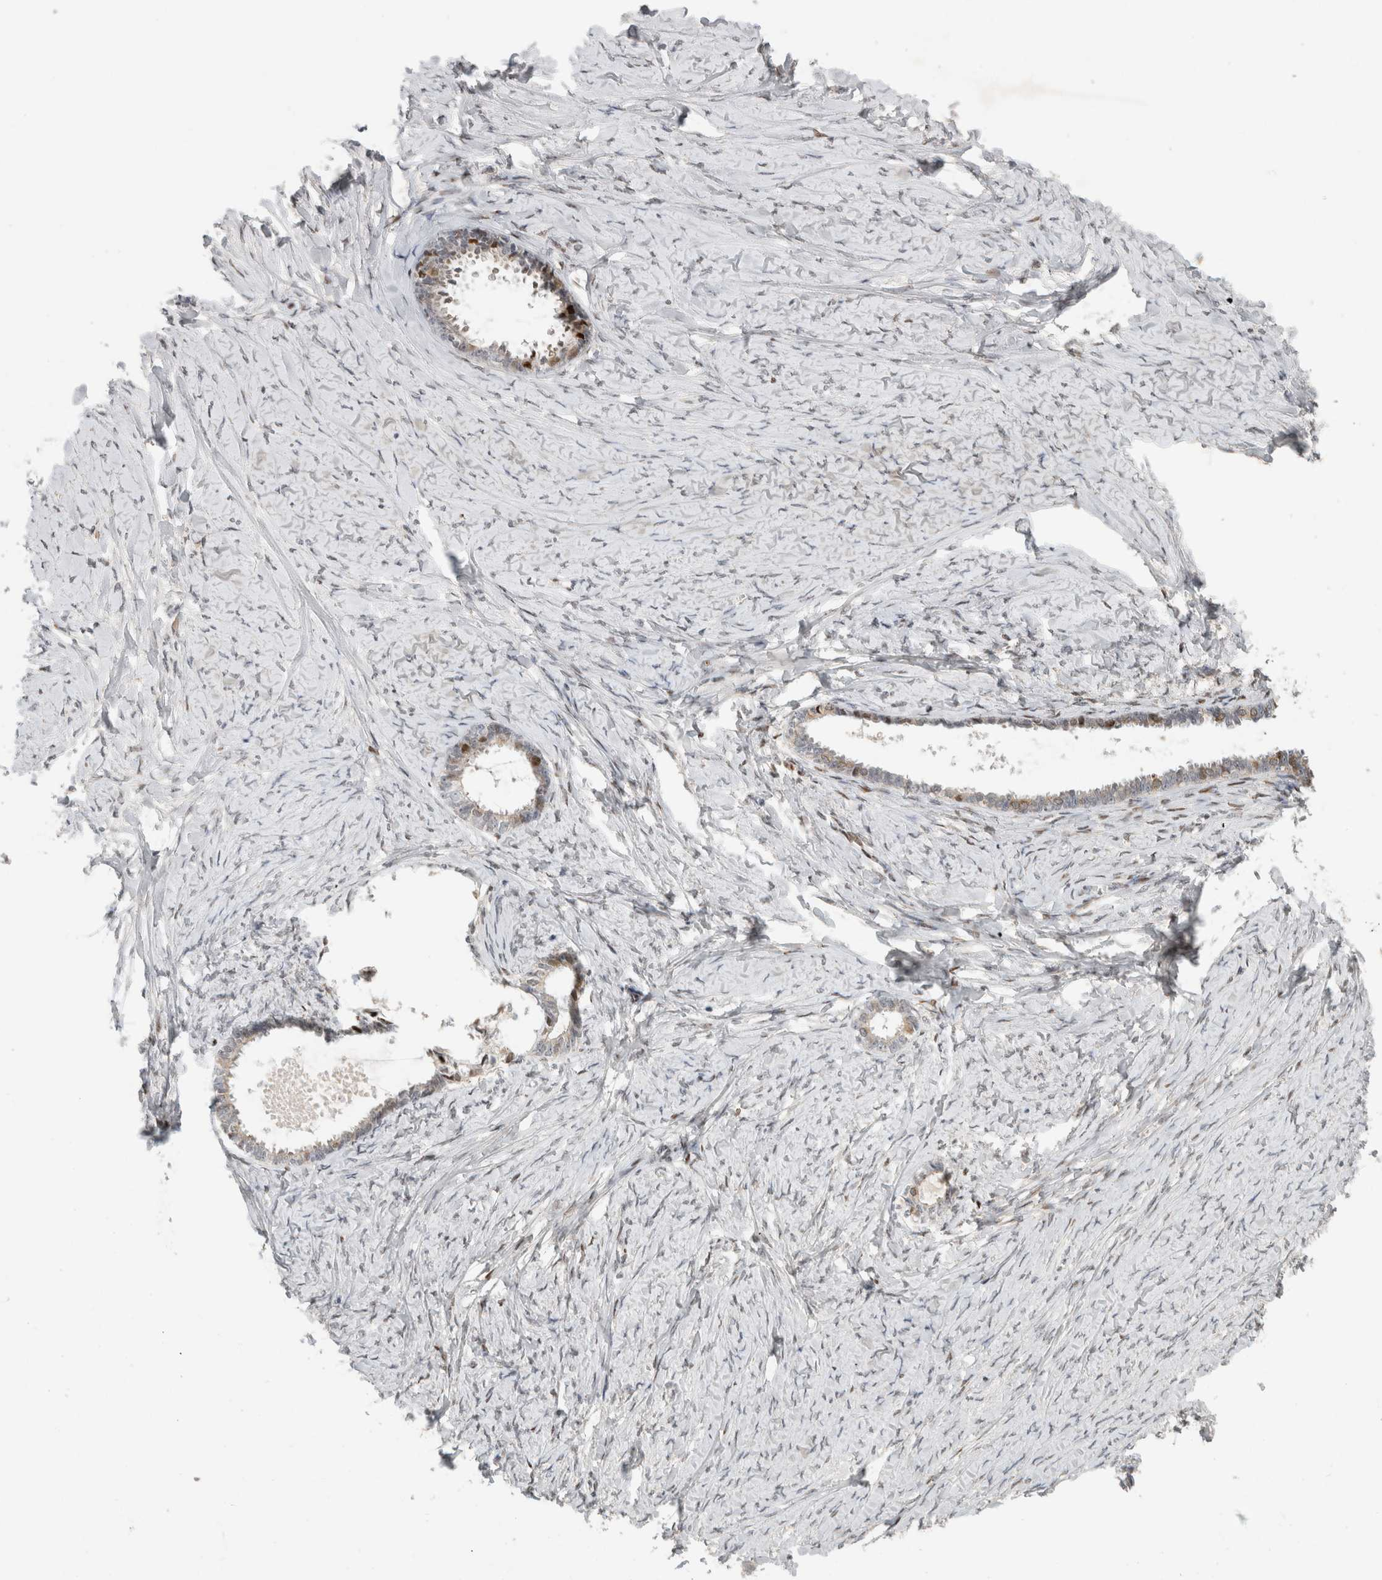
{"staining": {"intensity": "weak", "quantity": "<25%", "location": "nuclear"}, "tissue": "ovarian cancer", "cell_type": "Tumor cells", "image_type": "cancer", "snomed": [{"axis": "morphology", "description": "Cystadenocarcinoma, serous, NOS"}, {"axis": "topography", "description": "Ovary"}], "caption": "The micrograph reveals no staining of tumor cells in ovarian cancer. (DAB immunohistochemistry with hematoxylin counter stain).", "gene": "C8orf58", "patient": {"sex": "female", "age": 79}}